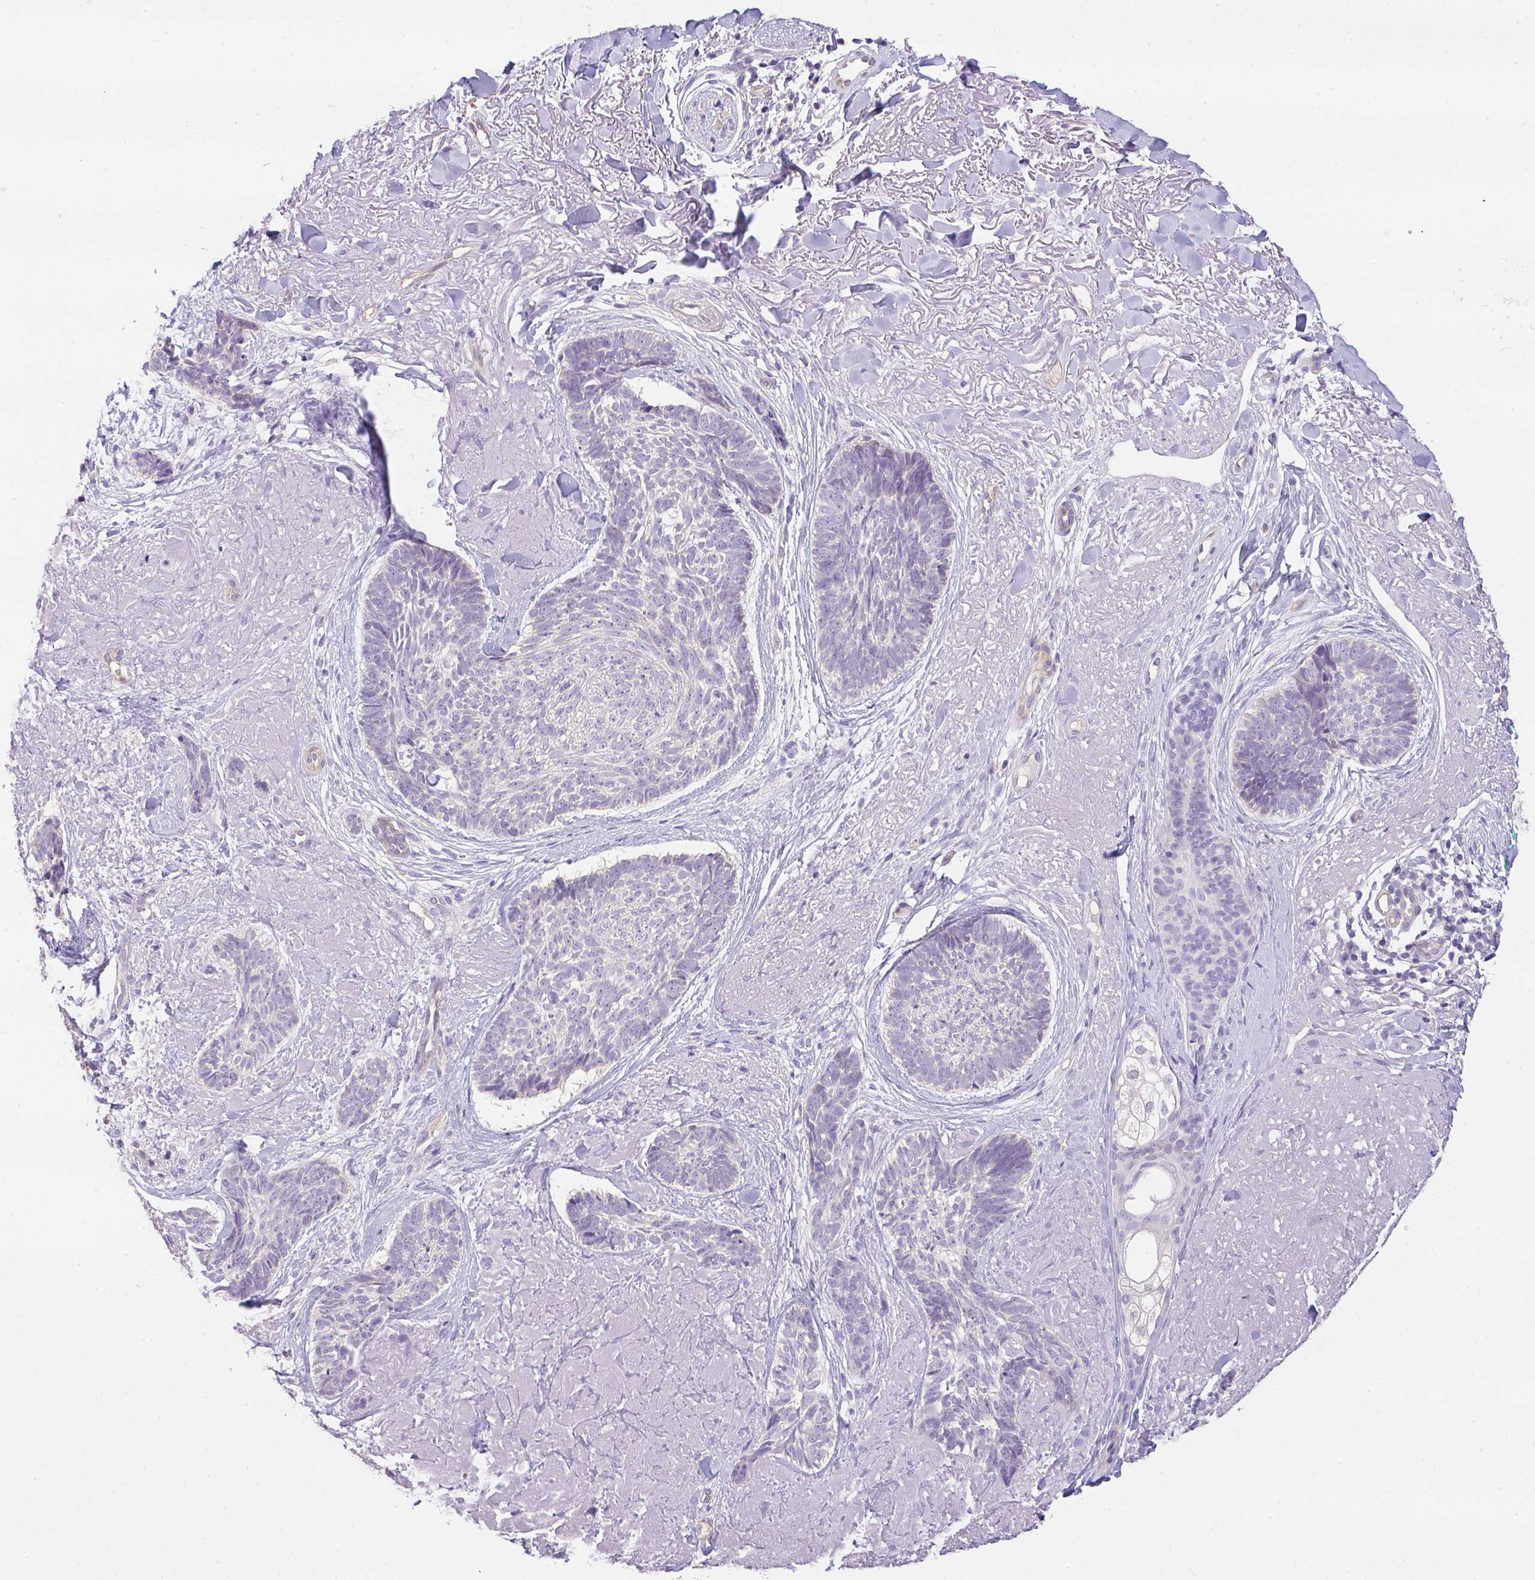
{"staining": {"intensity": "weak", "quantity": "<25%", "location": "cytoplasmic/membranous"}, "tissue": "skin cancer", "cell_type": "Tumor cells", "image_type": "cancer", "snomed": [{"axis": "morphology", "description": "Basal cell carcinoma"}, {"axis": "topography", "description": "Skin"}, {"axis": "topography", "description": "Skin of face"}, {"axis": "topography", "description": "Skin of nose"}], "caption": "Immunohistochemistry histopathology image of neoplastic tissue: human skin cancer (basal cell carcinoma) stained with DAB exhibits no significant protein expression in tumor cells.", "gene": "FILIP1", "patient": {"sex": "female", "age": 86}}